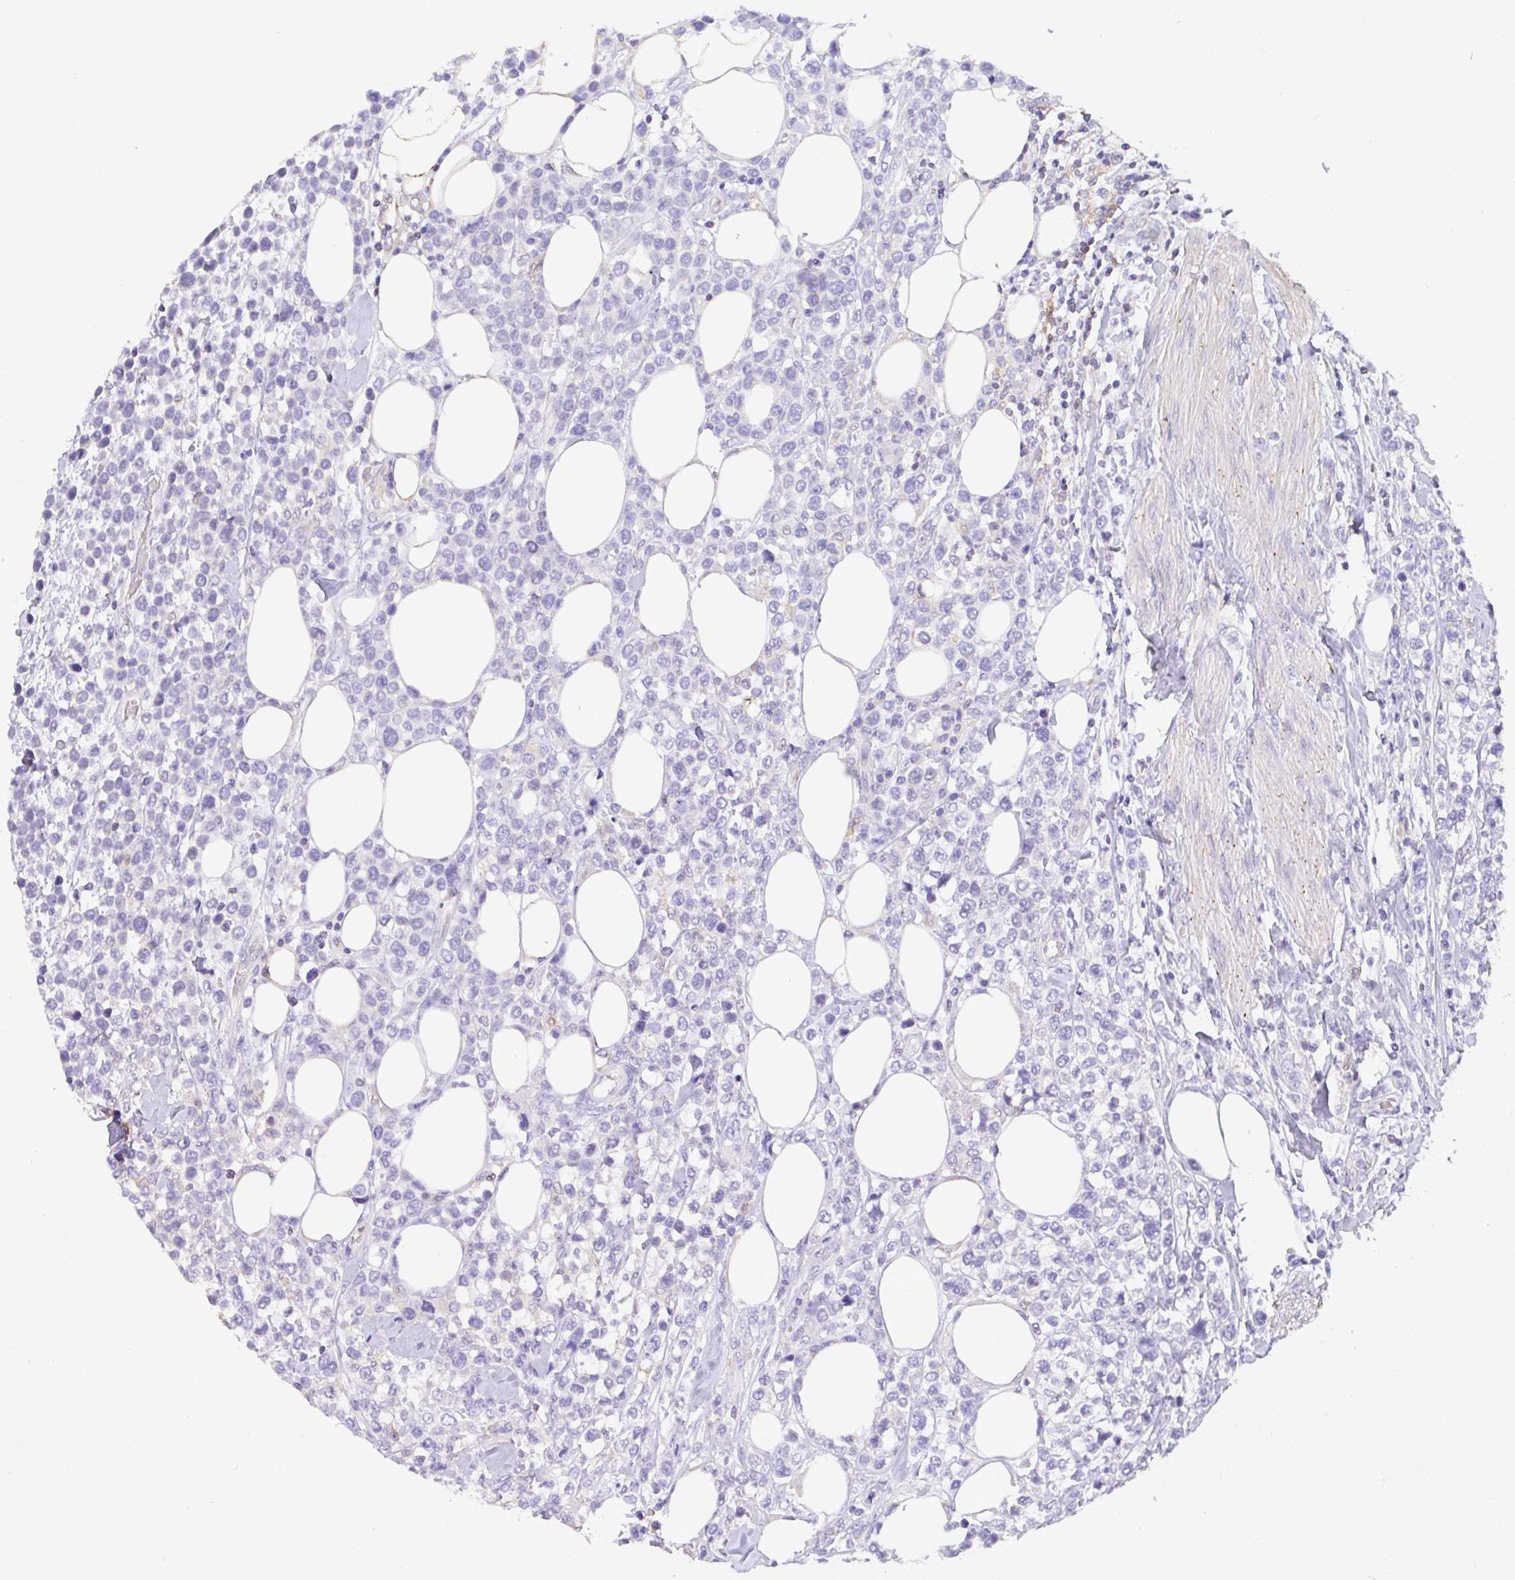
{"staining": {"intensity": "negative", "quantity": "none", "location": "none"}, "tissue": "lymphoma", "cell_type": "Tumor cells", "image_type": "cancer", "snomed": [{"axis": "morphology", "description": "Malignant lymphoma, non-Hodgkin's type, High grade"}, {"axis": "topography", "description": "Soft tissue"}], "caption": "Immunohistochemistry micrograph of neoplastic tissue: human lymphoma stained with DAB (3,3'-diaminobenzidine) reveals no significant protein expression in tumor cells.", "gene": "TNFAIP8", "patient": {"sex": "female", "age": 56}}